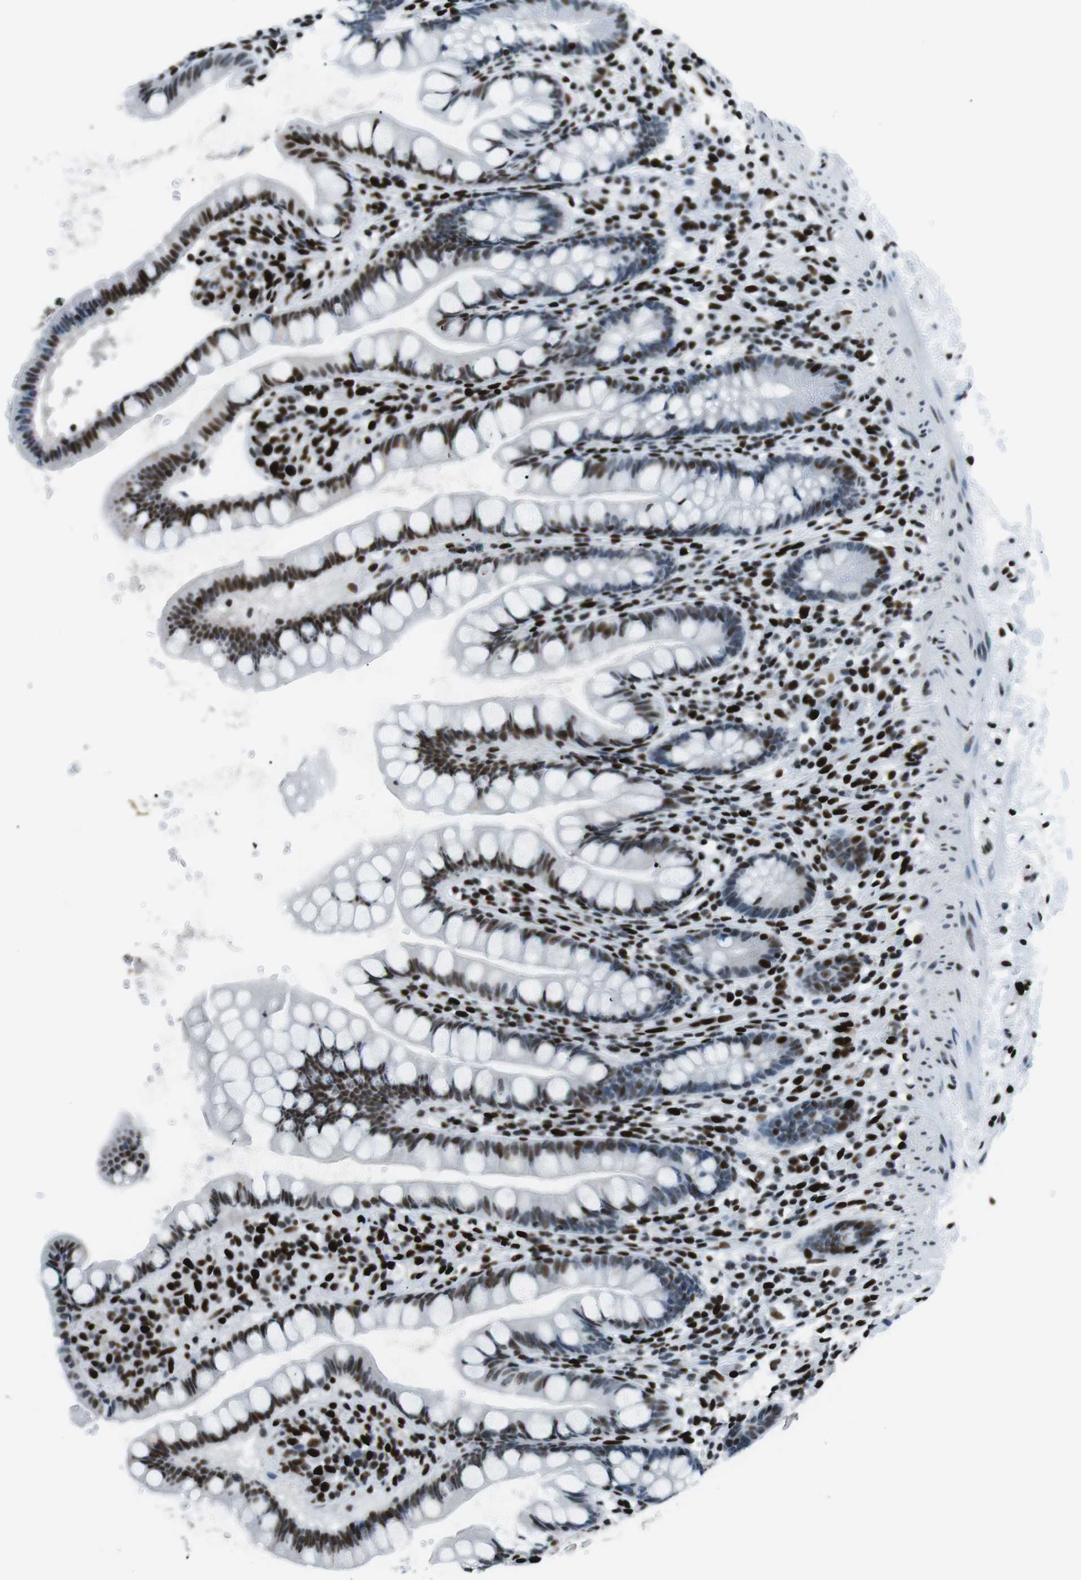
{"staining": {"intensity": "moderate", "quantity": "25%-75%", "location": "nuclear"}, "tissue": "small intestine", "cell_type": "Glandular cells", "image_type": "normal", "snomed": [{"axis": "morphology", "description": "Normal tissue, NOS"}, {"axis": "topography", "description": "Small intestine"}], "caption": "About 25%-75% of glandular cells in benign small intestine display moderate nuclear protein positivity as visualized by brown immunohistochemical staining.", "gene": "PML", "patient": {"sex": "female", "age": 84}}